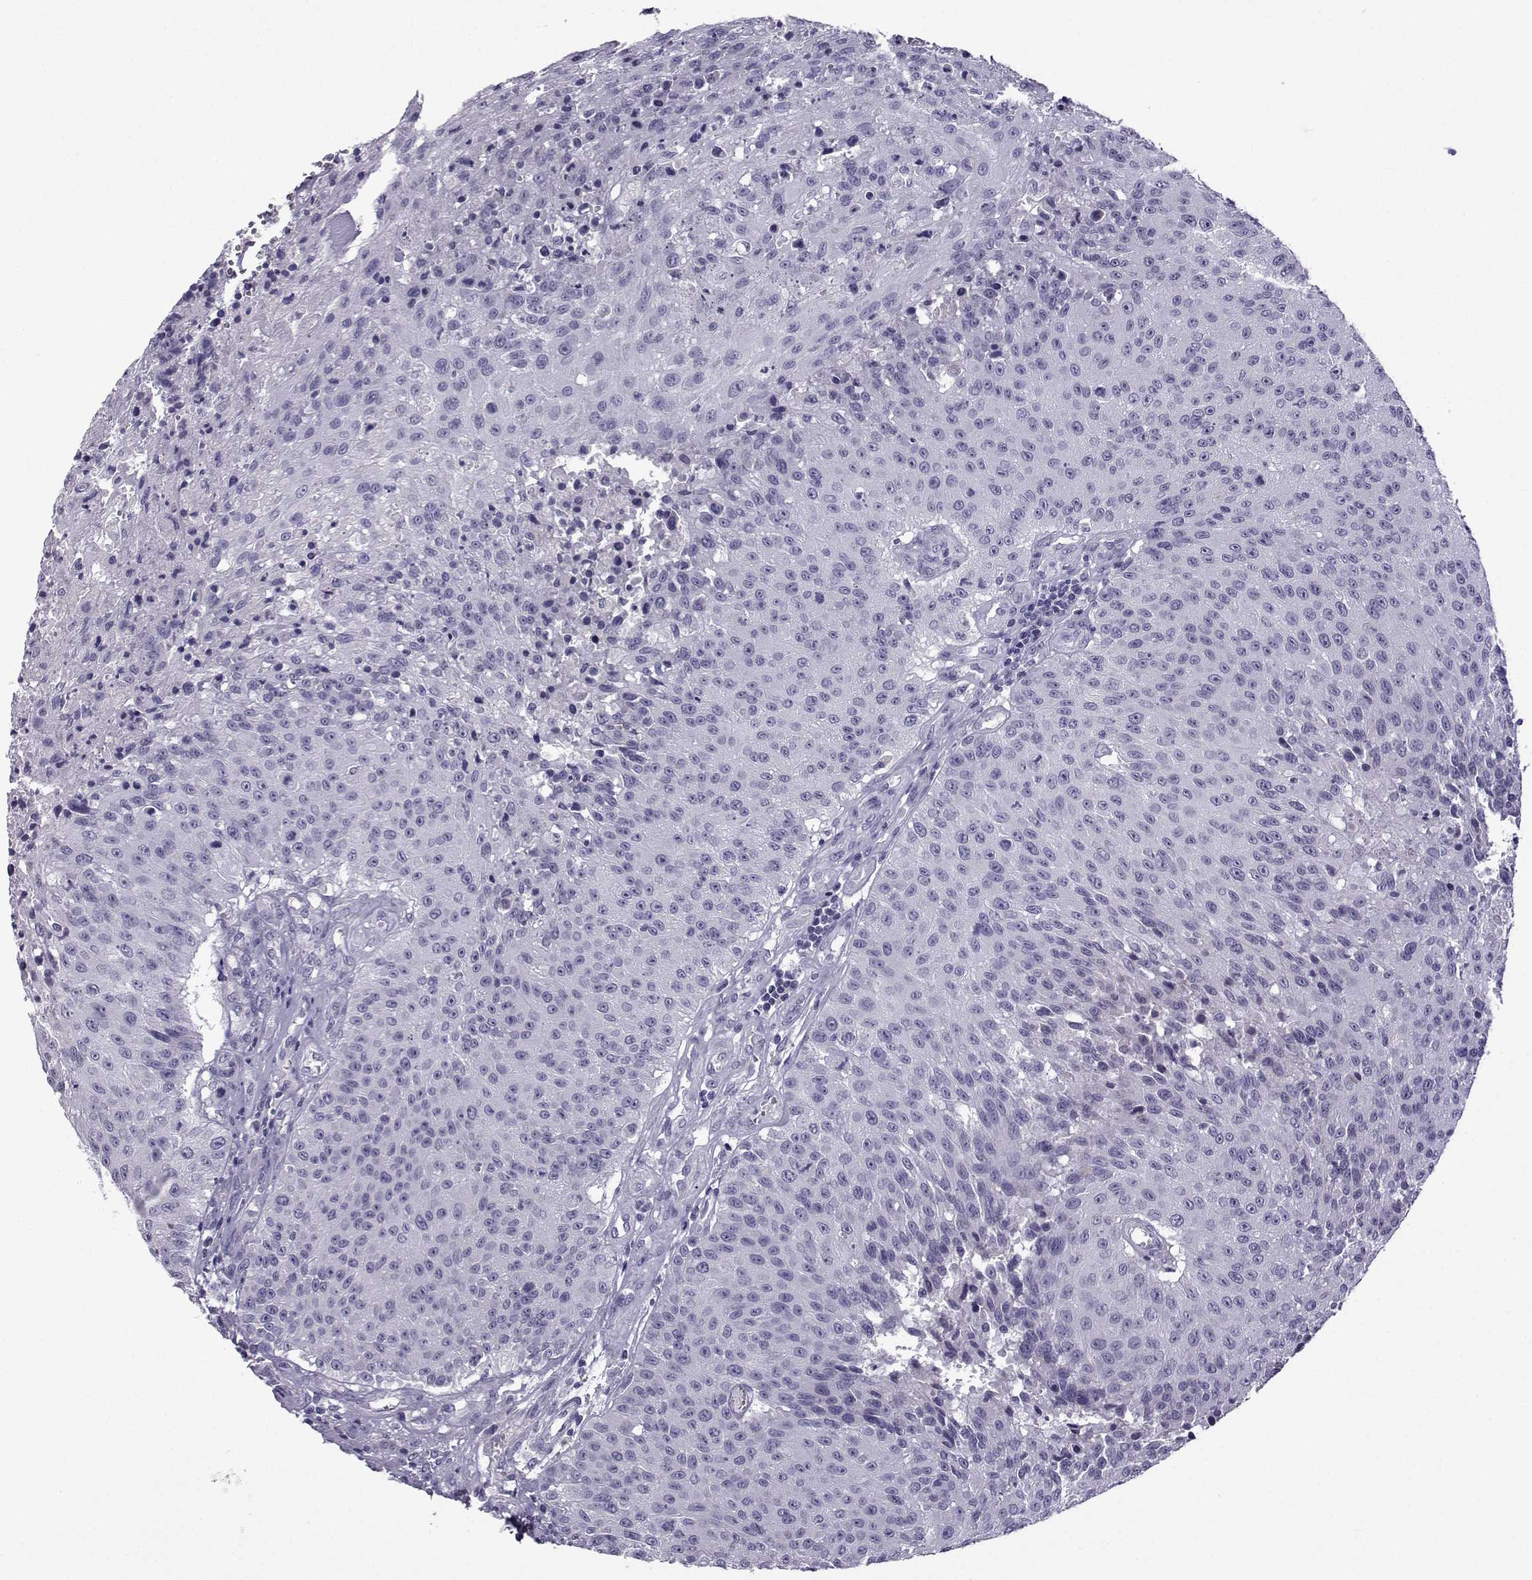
{"staining": {"intensity": "negative", "quantity": "none", "location": "none"}, "tissue": "urothelial cancer", "cell_type": "Tumor cells", "image_type": "cancer", "snomed": [{"axis": "morphology", "description": "Urothelial carcinoma, NOS"}, {"axis": "topography", "description": "Urinary bladder"}], "caption": "The photomicrograph demonstrates no significant expression in tumor cells of urothelial cancer.", "gene": "ARMC2", "patient": {"sex": "male", "age": 55}}